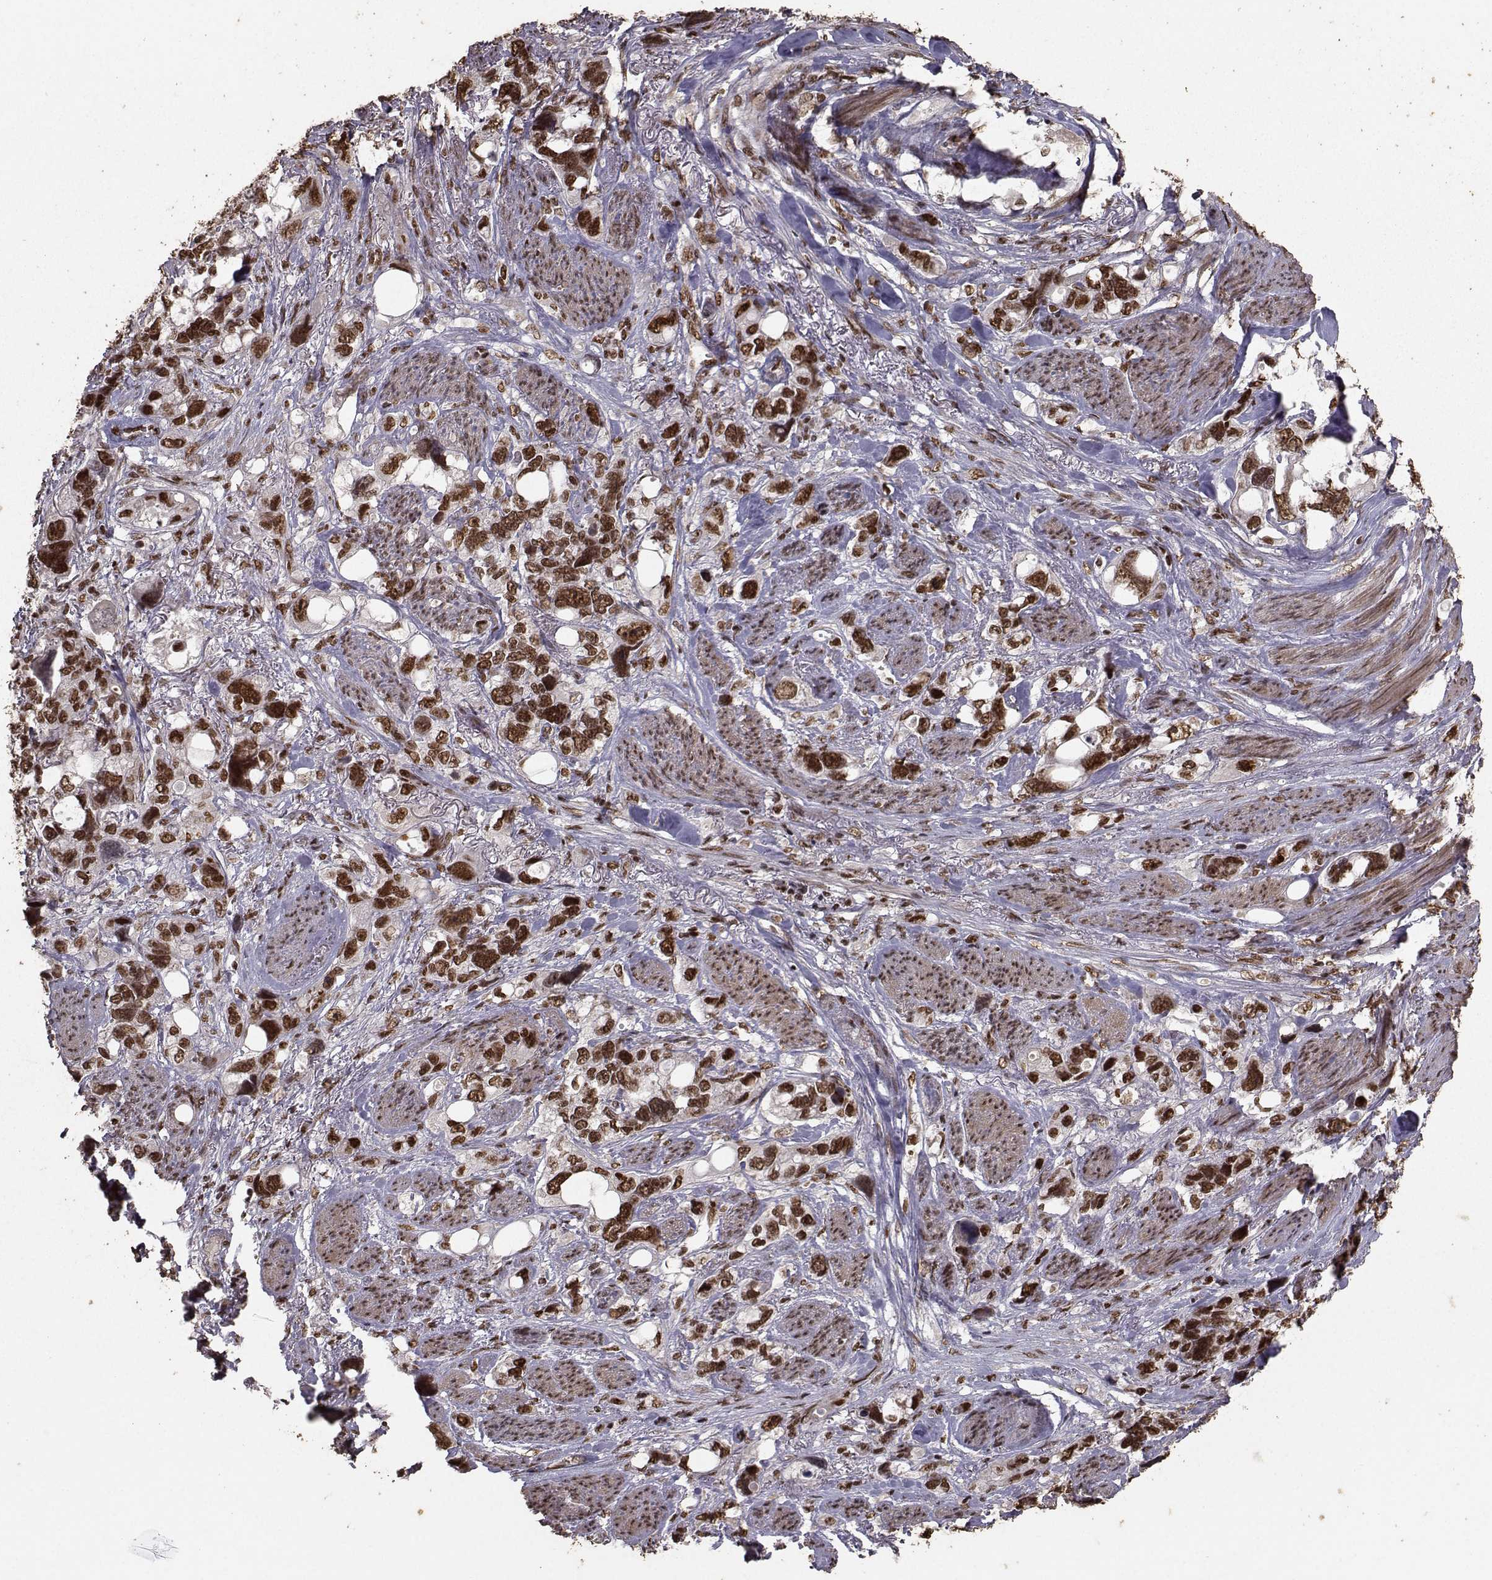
{"staining": {"intensity": "strong", "quantity": ">75%", "location": "nuclear"}, "tissue": "stomach cancer", "cell_type": "Tumor cells", "image_type": "cancer", "snomed": [{"axis": "morphology", "description": "Adenocarcinoma, NOS"}, {"axis": "topography", "description": "Stomach, upper"}], "caption": "Tumor cells demonstrate high levels of strong nuclear staining in about >75% of cells in human stomach adenocarcinoma.", "gene": "SF1", "patient": {"sex": "female", "age": 81}}